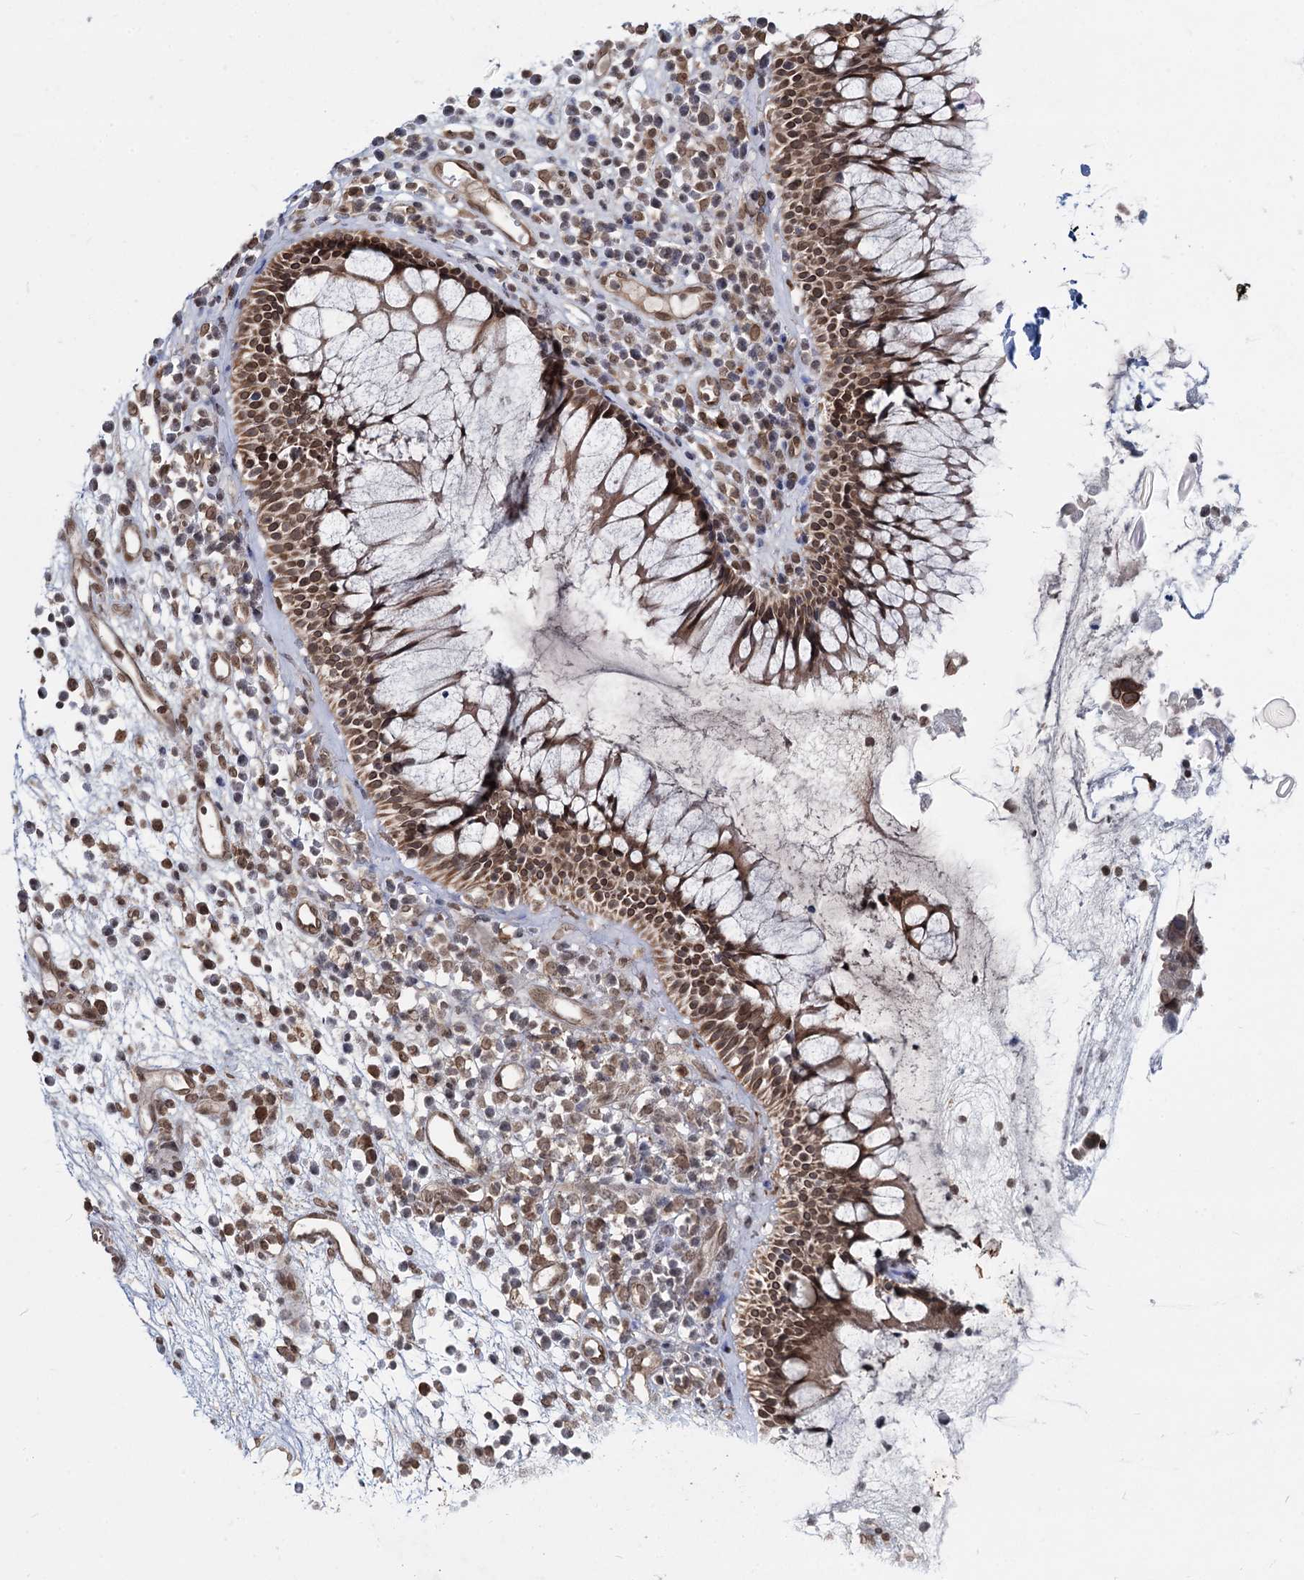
{"staining": {"intensity": "moderate", "quantity": ">75%", "location": "cytoplasmic/membranous,nuclear"}, "tissue": "nasopharynx", "cell_type": "Respiratory epithelial cells", "image_type": "normal", "snomed": [{"axis": "morphology", "description": "Normal tissue, NOS"}, {"axis": "morphology", "description": "Inflammation, NOS"}, {"axis": "topography", "description": "Nasopharynx"}], "caption": "High-power microscopy captured an immunohistochemistry histopathology image of benign nasopharynx, revealing moderate cytoplasmic/membranous,nuclear expression in approximately >75% of respiratory epithelial cells.", "gene": "RNF6", "patient": {"sex": "male", "age": 70}}